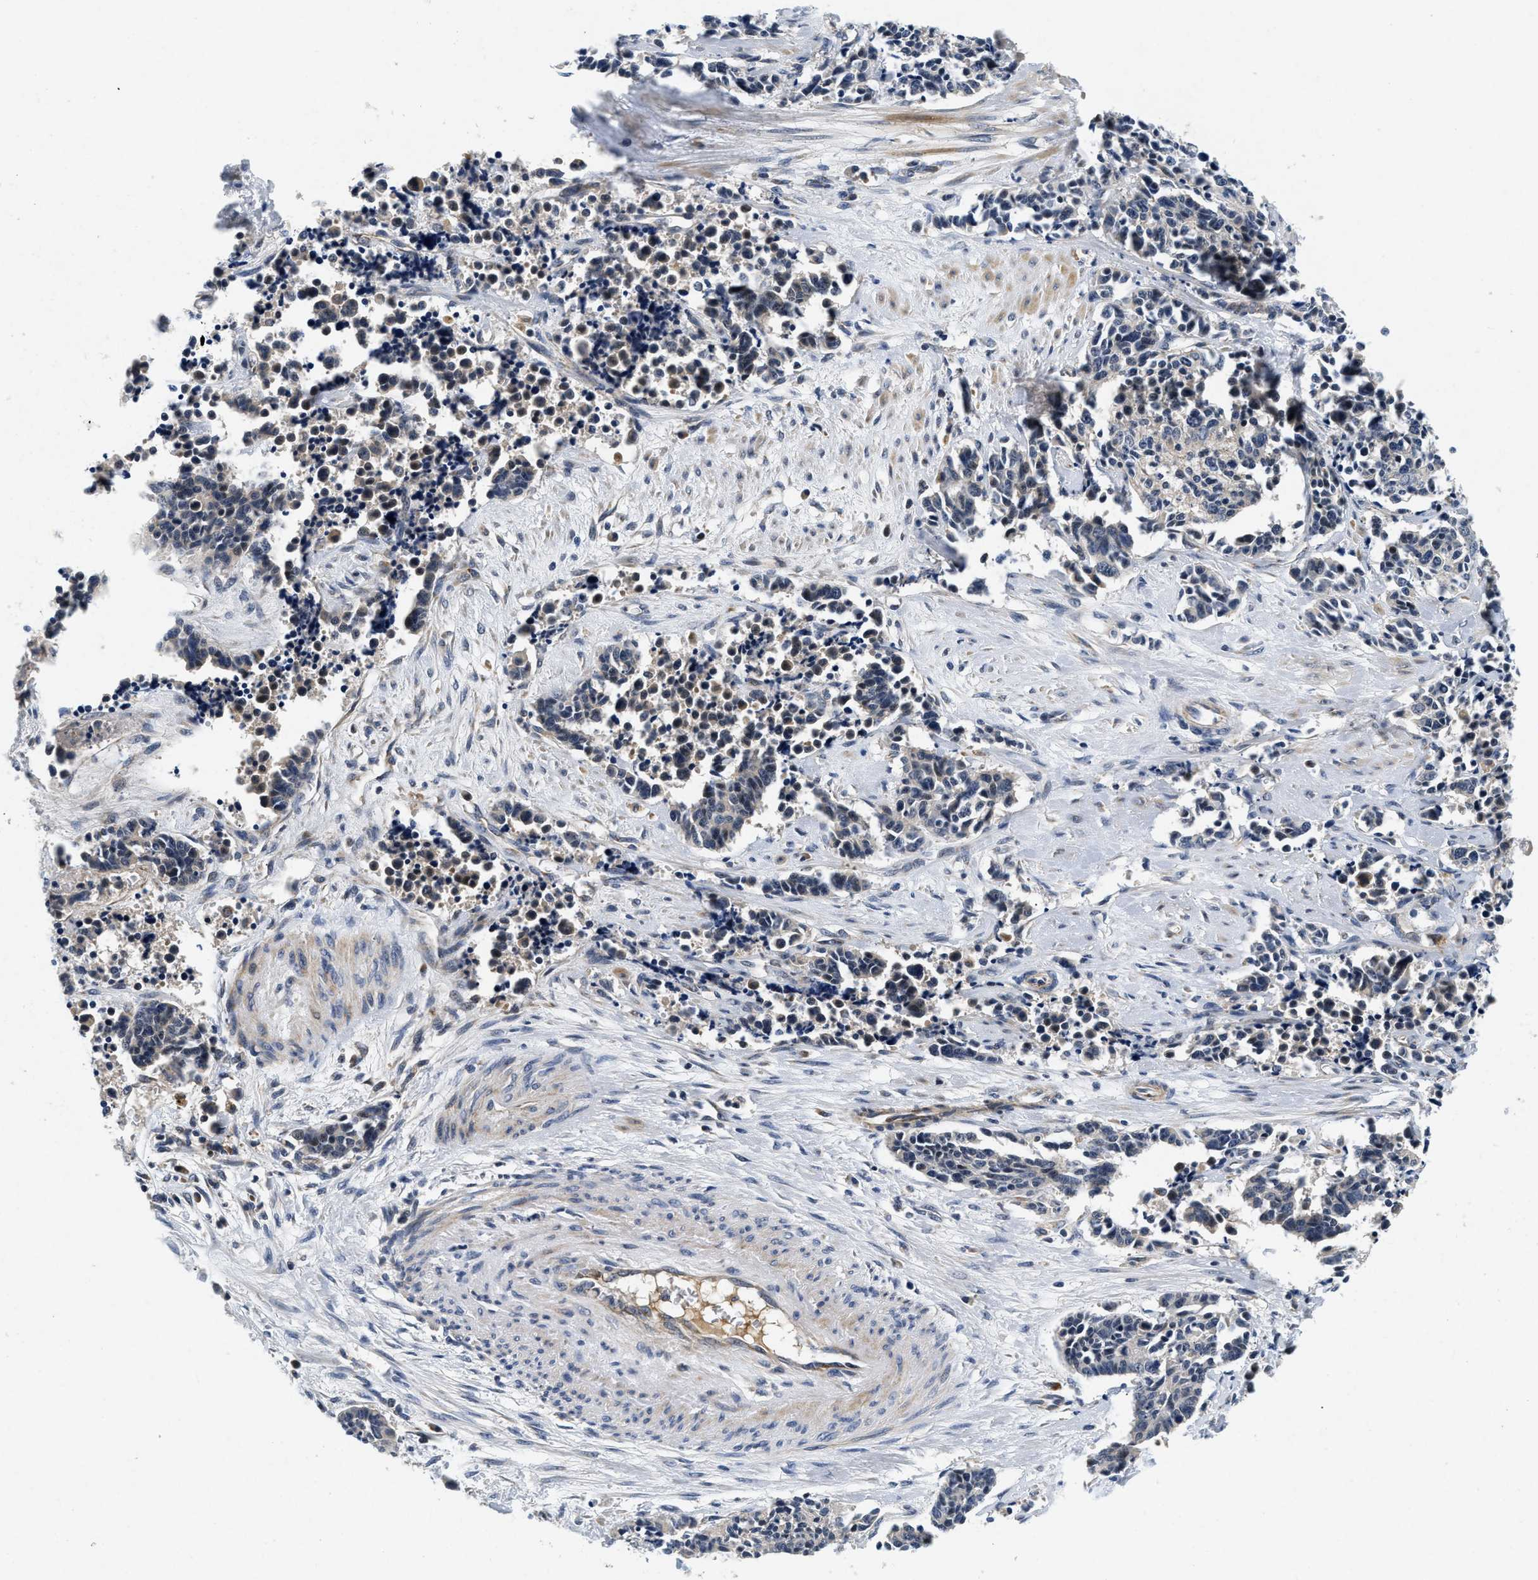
{"staining": {"intensity": "weak", "quantity": "25%-75%", "location": "cytoplasmic/membranous"}, "tissue": "cervical cancer", "cell_type": "Tumor cells", "image_type": "cancer", "snomed": [{"axis": "morphology", "description": "Squamous cell carcinoma, NOS"}, {"axis": "topography", "description": "Cervix"}], "caption": "High-power microscopy captured an immunohistochemistry (IHC) photomicrograph of cervical squamous cell carcinoma, revealing weak cytoplasmic/membranous expression in about 25%-75% of tumor cells.", "gene": "PDP1", "patient": {"sex": "female", "age": 35}}